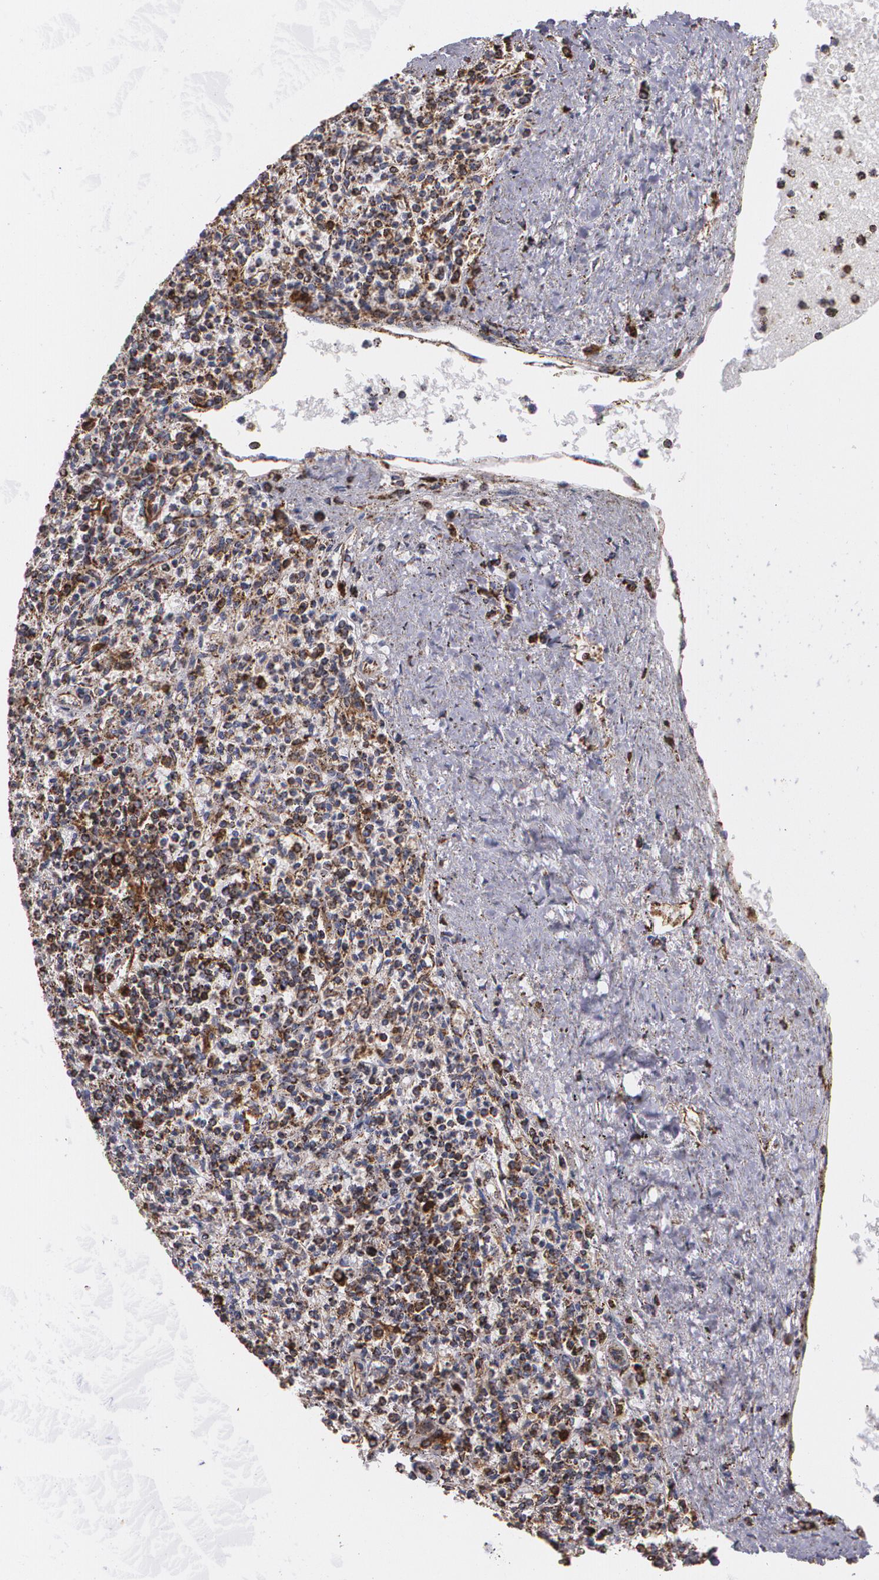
{"staining": {"intensity": "moderate", "quantity": "25%-75%", "location": "cytoplasmic/membranous"}, "tissue": "spleen", "cell_type": "Cells in red pulp", "image_type": "normal", "snomed": [{"axis": "morphology", "description": "Normal tissue, NOS"}, {"axis": "topography", "description": "Spleen"}], "caption": "IHC of normal human spleen shows medium levels of moderate cytoplasmic/membranous staining in about 25%-75% of cells in red pulp.", "gene": "HSPD1", "patient": {"sex": "male", "age": 72}}